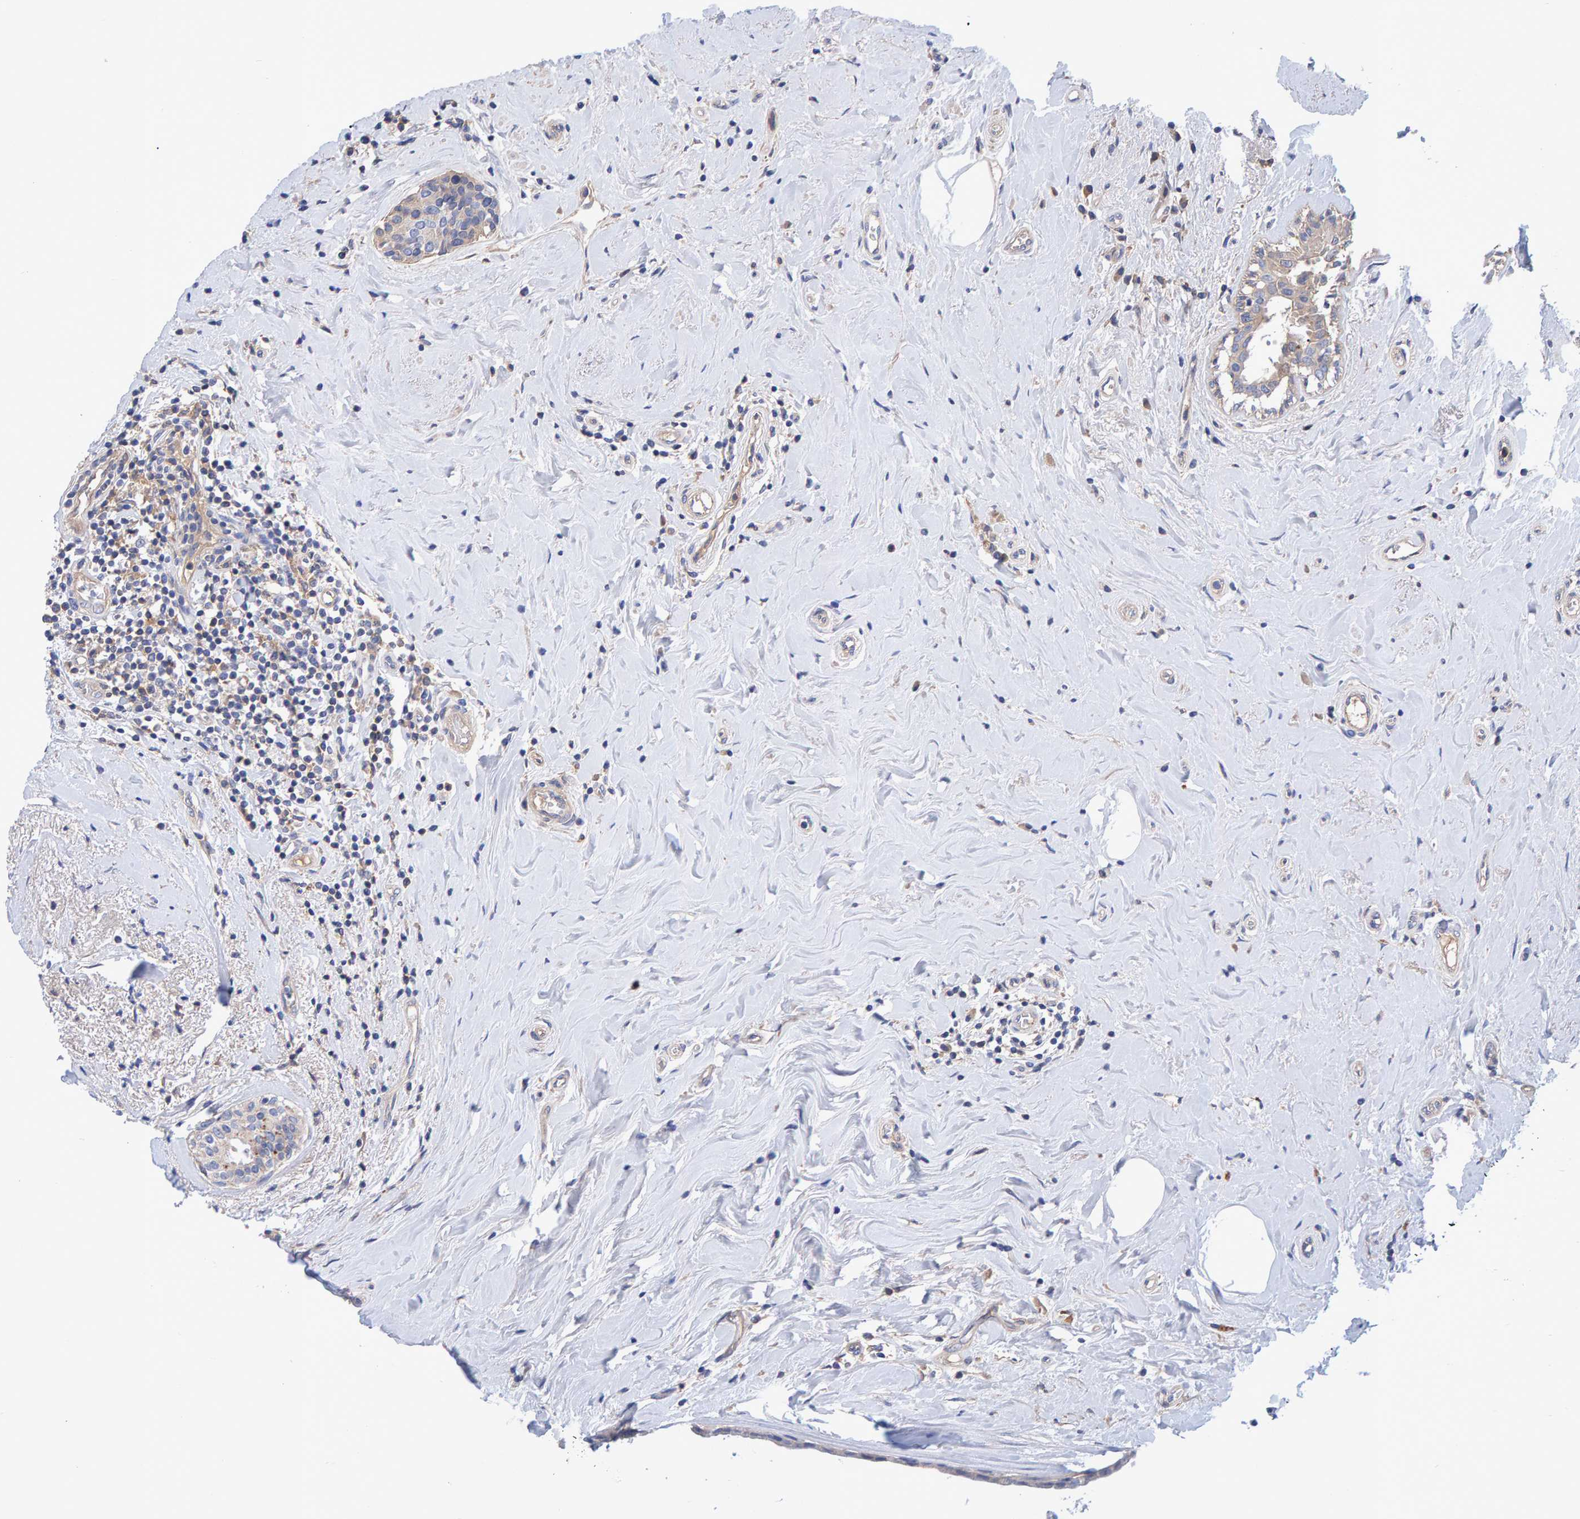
{"staining": {"intensity": "negative", "quantity": "none", "location": "none"}, "tissue": "breast cancer", "cell_type": "Tumor cells", "image_type": "cancer", "snomed": [{"axis": "morphology", "description": "Duct carcinoma"}, {"axis": "topography", "description": "Breast"}], "caption": "A micrograph of human breast cancer is negative for staining in tumor cells. (DAB IHC, high magnification).", "gene": "EFR3A", "patient": {"sex": "female", "age": 55}}